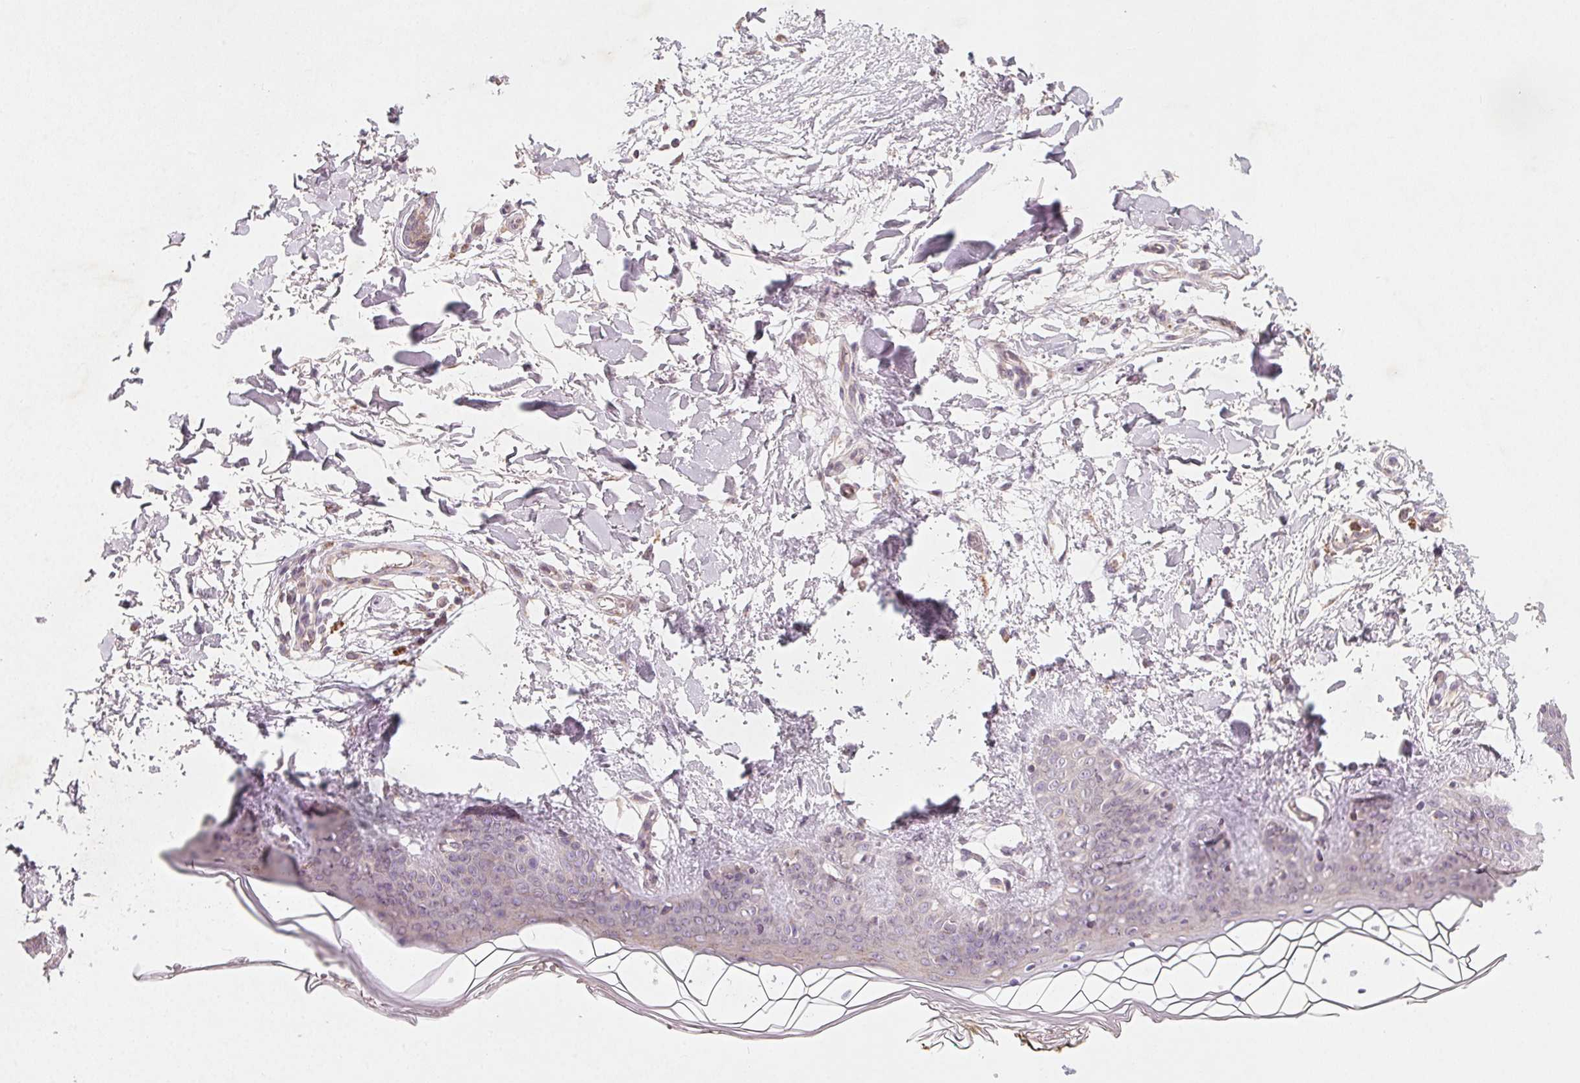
{"staining": {"intensity": "negative", "quantity": "none", "location": "none"}, "tissue": "skin", "cell_type": "Fibroblasts", "image_type": "normal", "snomed": [{"axis": "morphology", "description": "Normal tissue, NOS"}, {"axis": "topography", "description": "Skin"}], "caption": "DAB immunohistochemical staining of normal human skin demonstrates no significant positivity in fibroblasts.", "gene": "AP1S1", "patient": {"sex": "female", "age": 34}}